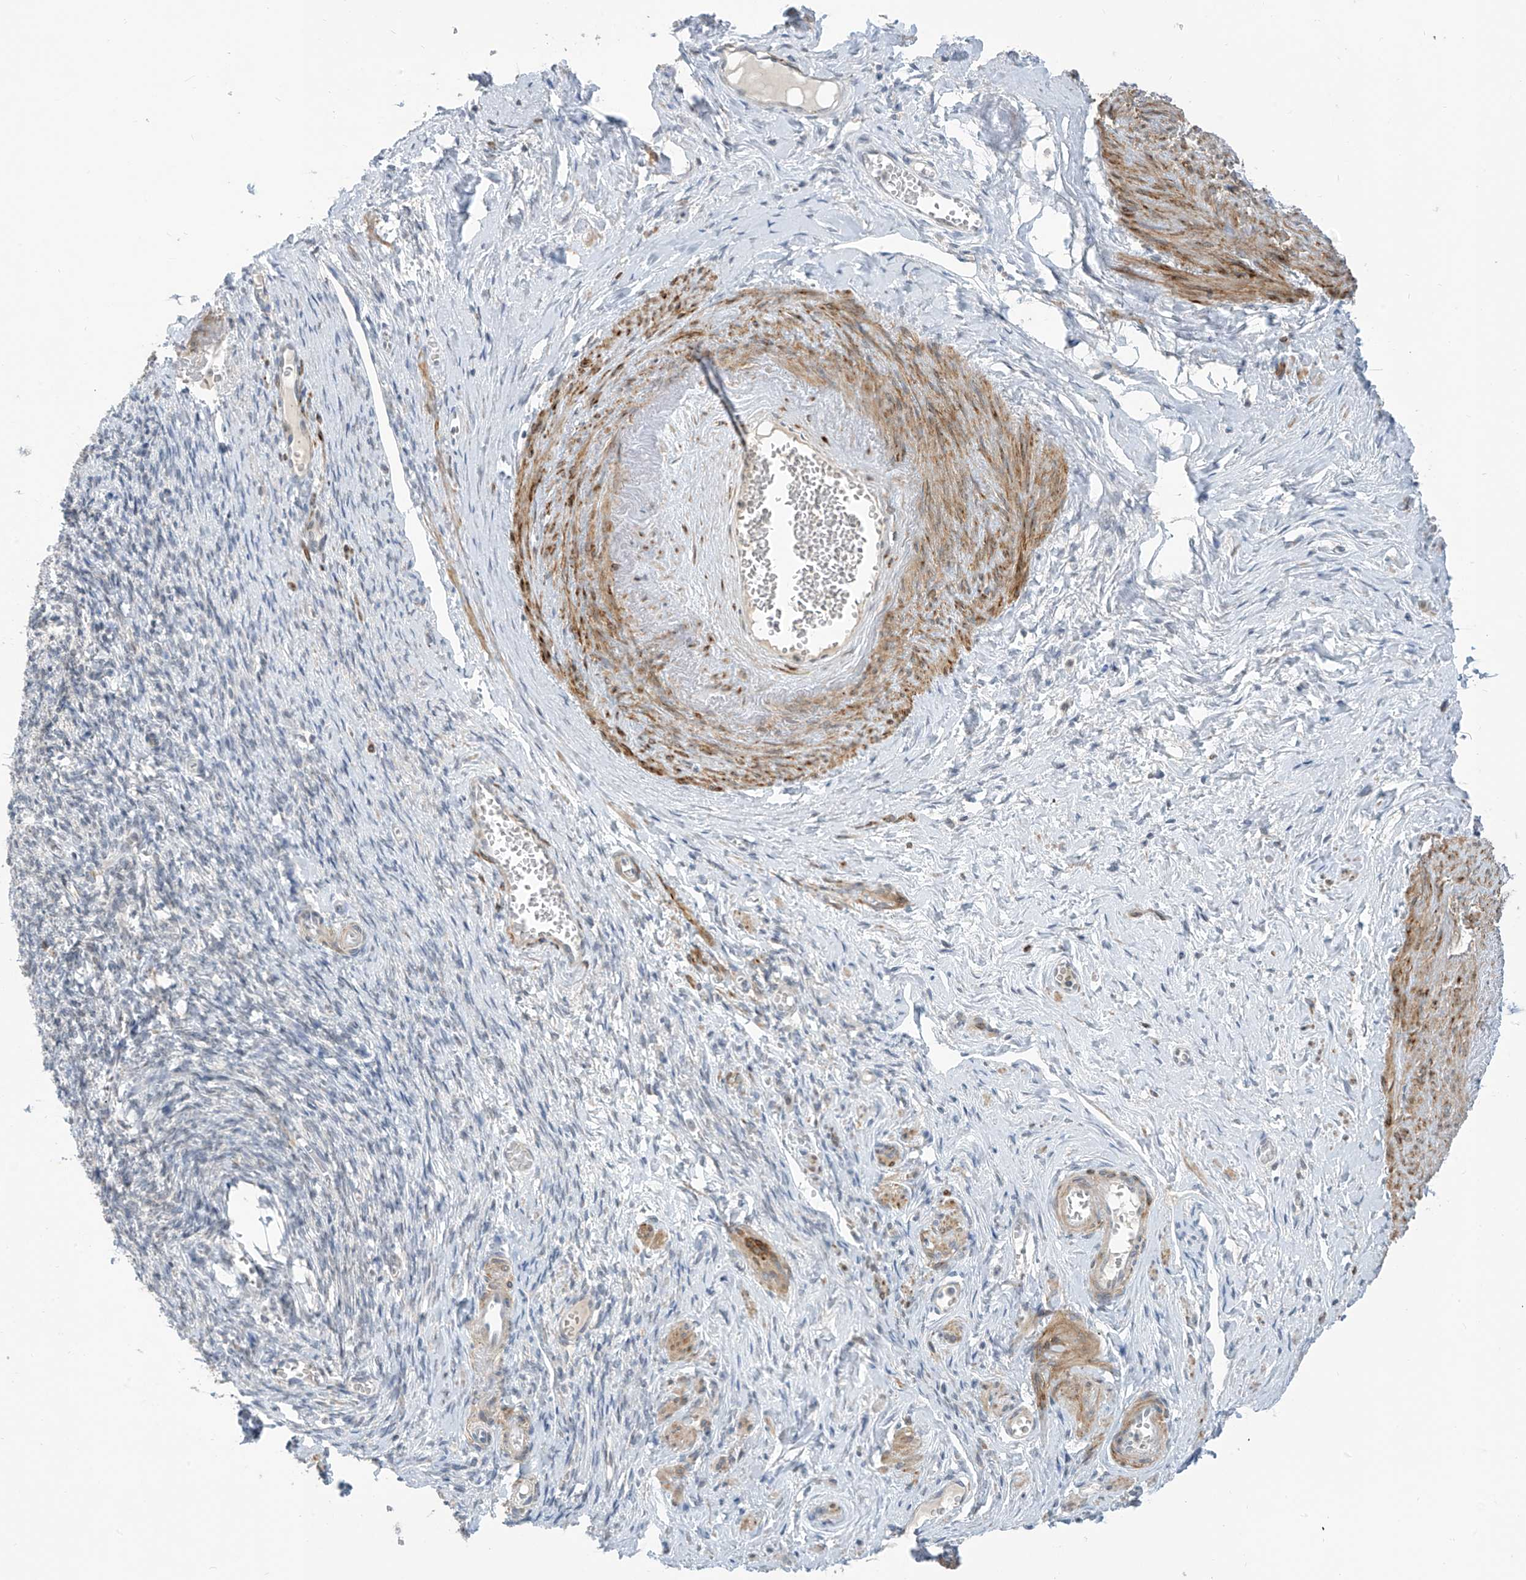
{"staining": {"intensity": "negative", "quantity": "none", "location": "none"}, "tissue": "adipose tissue", "cell_type": "Adipocytes", "image_type": "normal", "snomed": [{"axis": "morphology", "description": "Normal tissue, NOS"}, {"axis": "topography", "description": "Vascular tissue"}, {"axis": "topography", "description": "Fallopian tube"}, {"axis": "topography", "description": "Ovary"}], "caption": "DAB (3,3'-diaminobenzidine) immunohistochemical staining of unremarkable adipose tissue shows no significant expression in adipocytes. (IHC, brightfield microscopy, high magnification).", "gene": "METAP1D", "patient": {"sex": "female", "age": 67}}